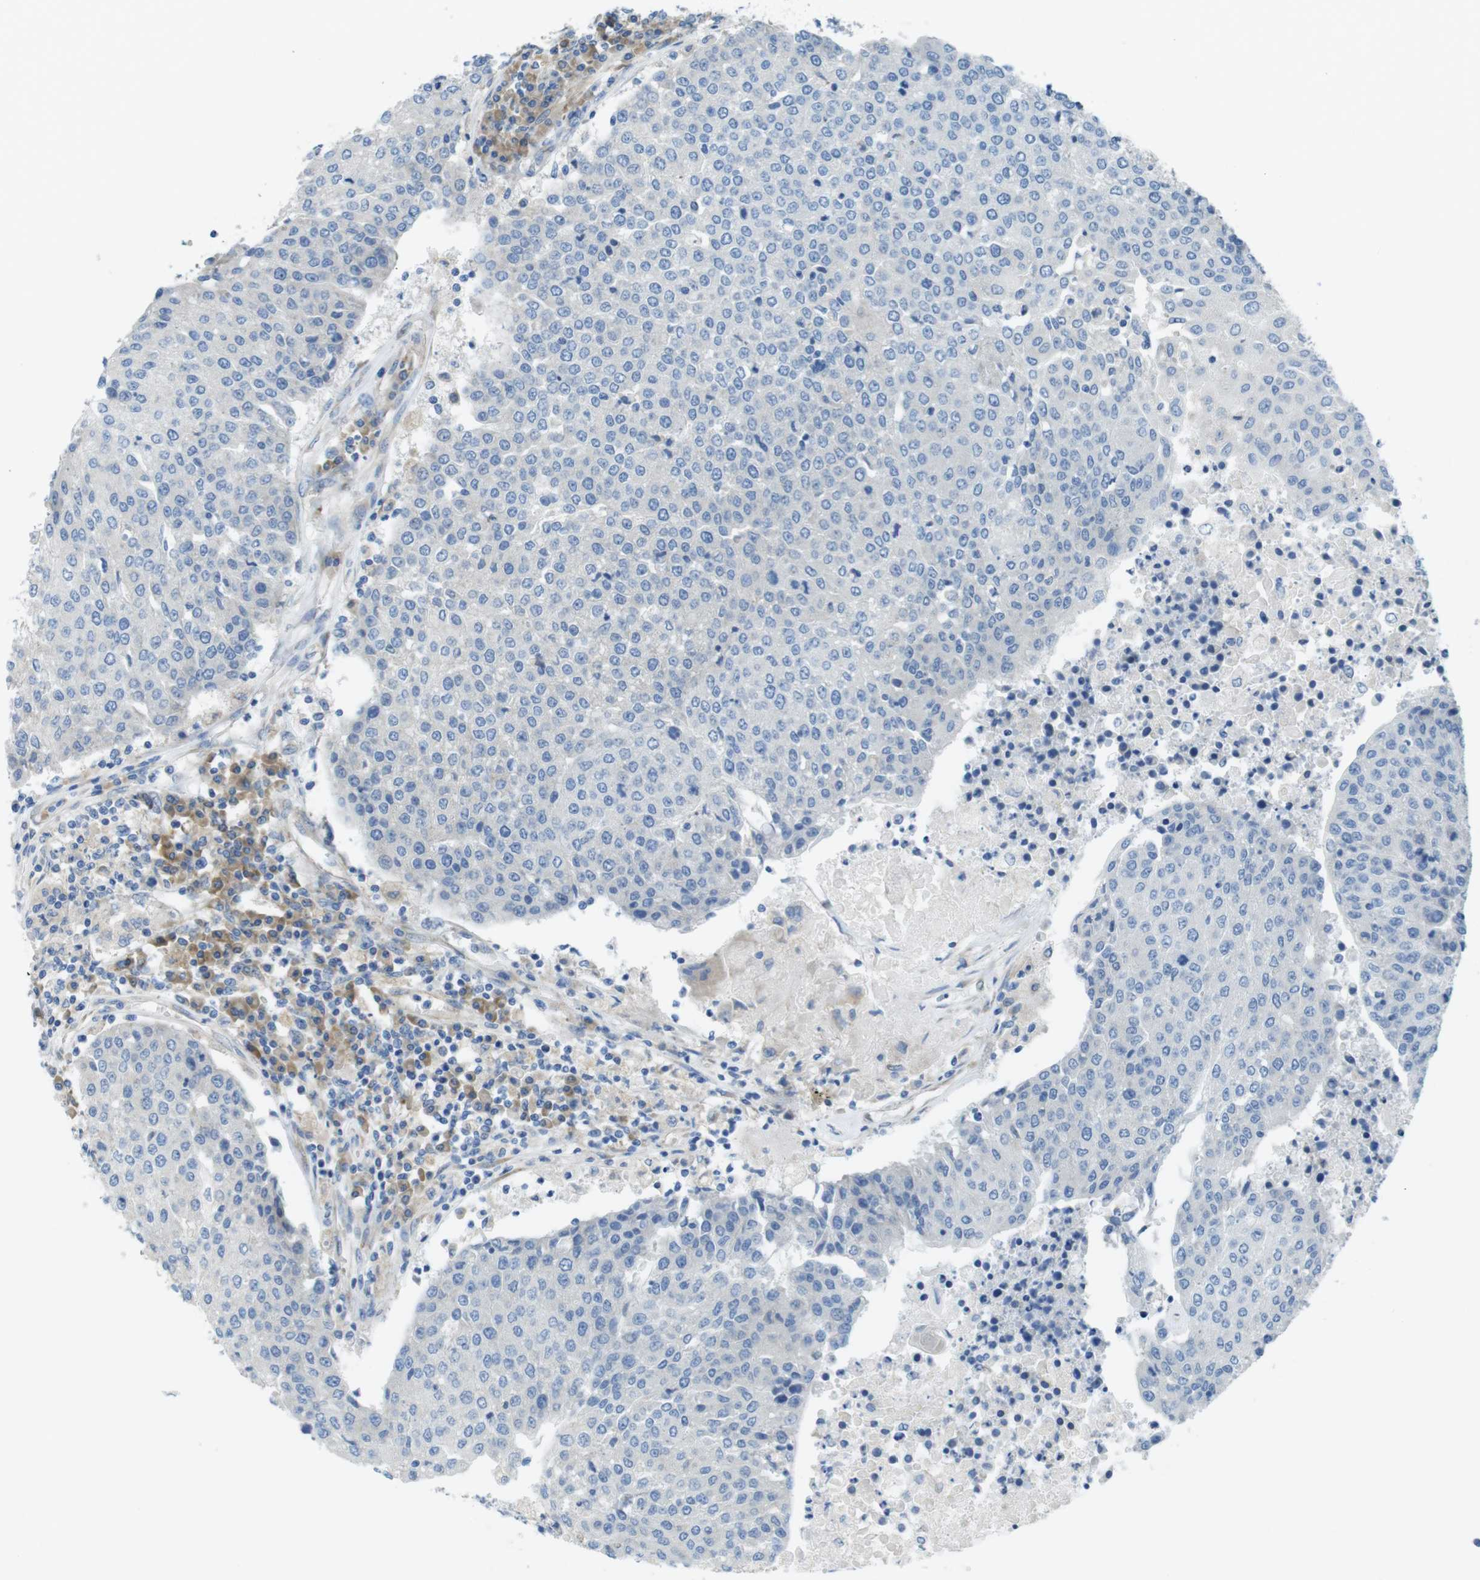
{"staining": {"intensity": "negative", "quantity": "none", "location": "none"}, "tissue": "urothelial cancer", "cell_type": "Tumor cells", "image_type": "cancer", "snomed": [{"axis": "morphology", "description": "Urothelial carcinoma, High grade"}, {"axis": "topography", "description": "Urinary bladder"}], "caption": "A high-resolution micrograph shows immunohistochemistry staining of urothelial cancer, which reveals no significant expression in tumor cells.", "gene": "TMEM234", "patient": {"sex": "female", "age": 85}}